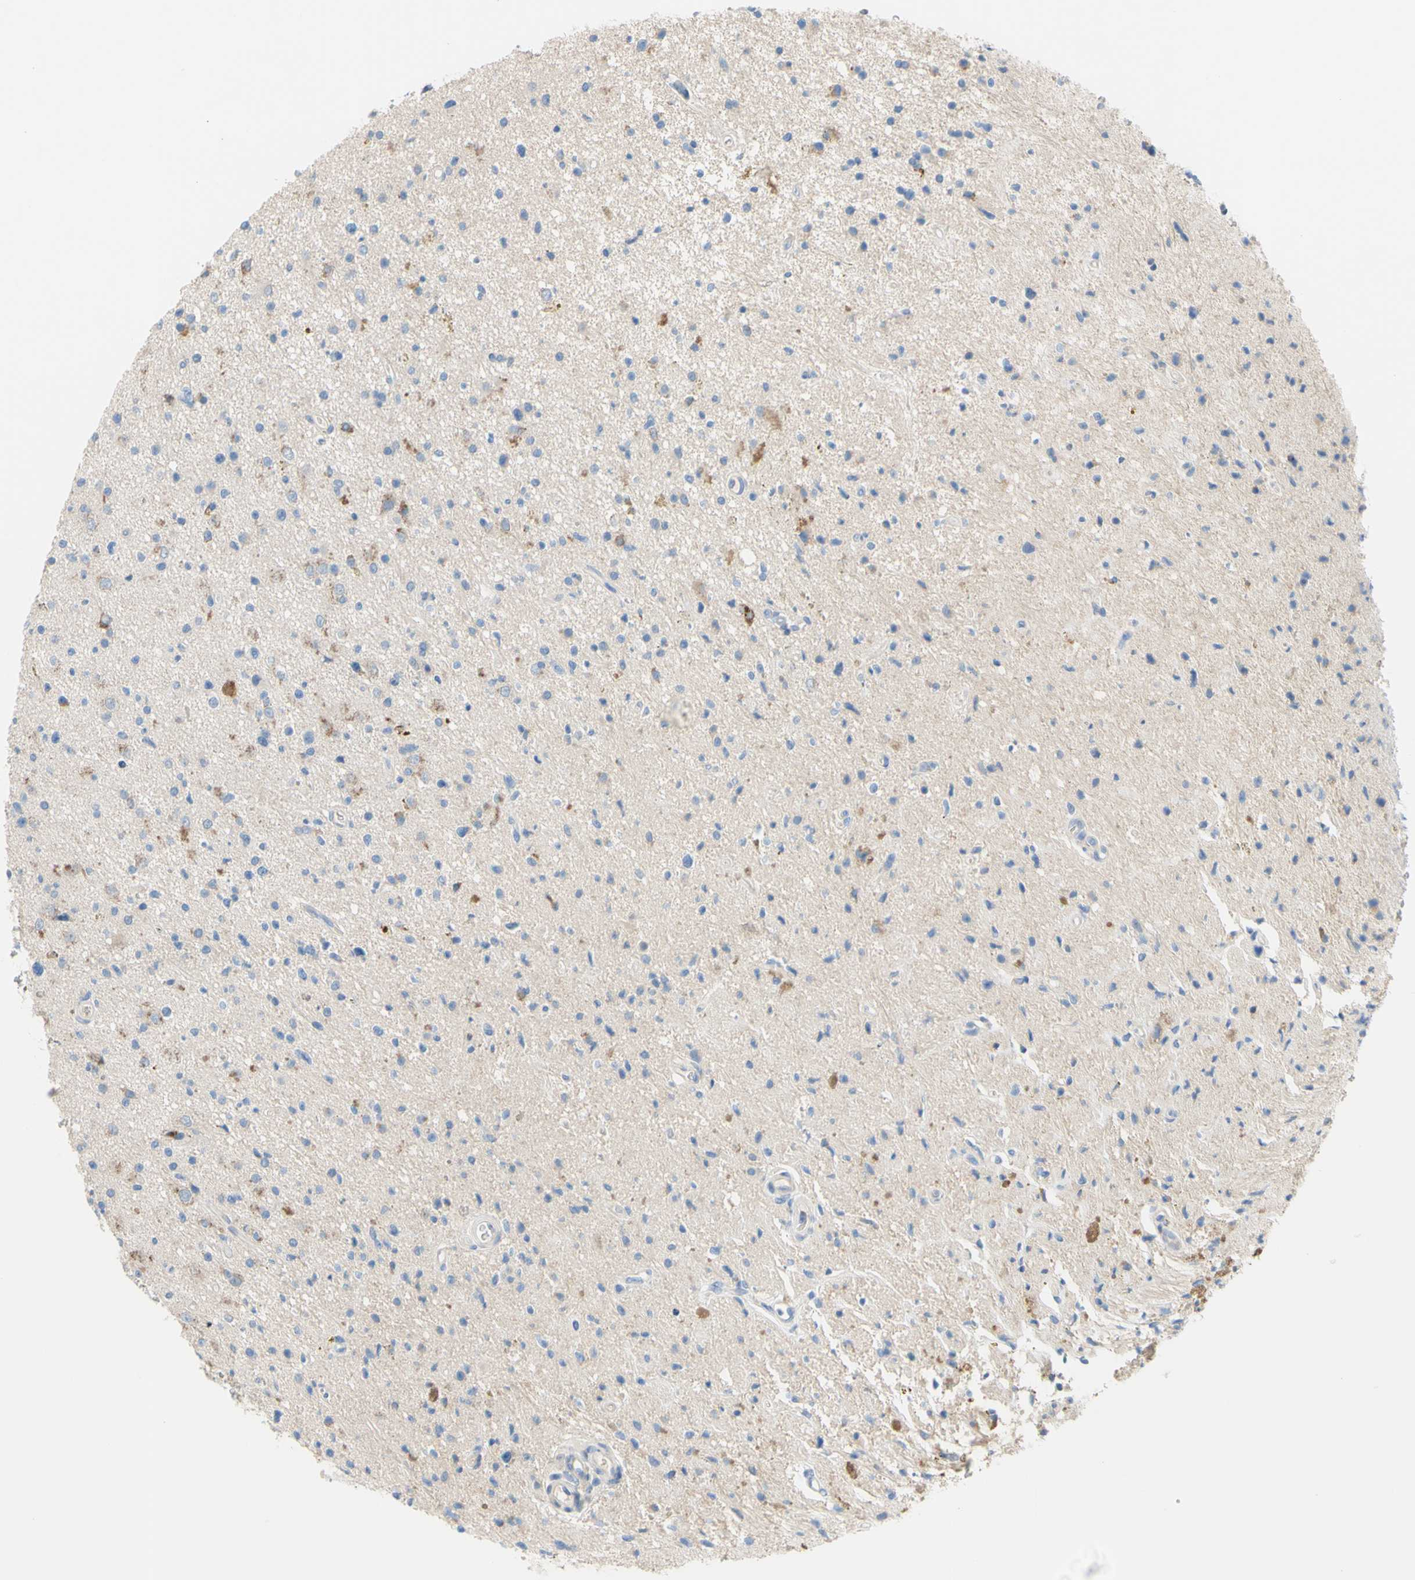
{"staining": {"intensity": "moderate", "quantity": "<25%", "location": "cytoplasmic/membranous"}, "tissue": "glioma", "cell_type": "Tumor cells", "image_type": "cancer", "snomed": [{"axis": "morphology", "description": "Glioma, malignant, High grade"}, {"axis": "topography", "description": "Brain"}], "caption": "Glioma tissue displays moderate cytoplasmic/membranous staining in approximately <25% of tumor cells, visualized by immunohistochemistry.", "gene": "TMEM59L", "patient": {"sex": "male", "age": 33}}